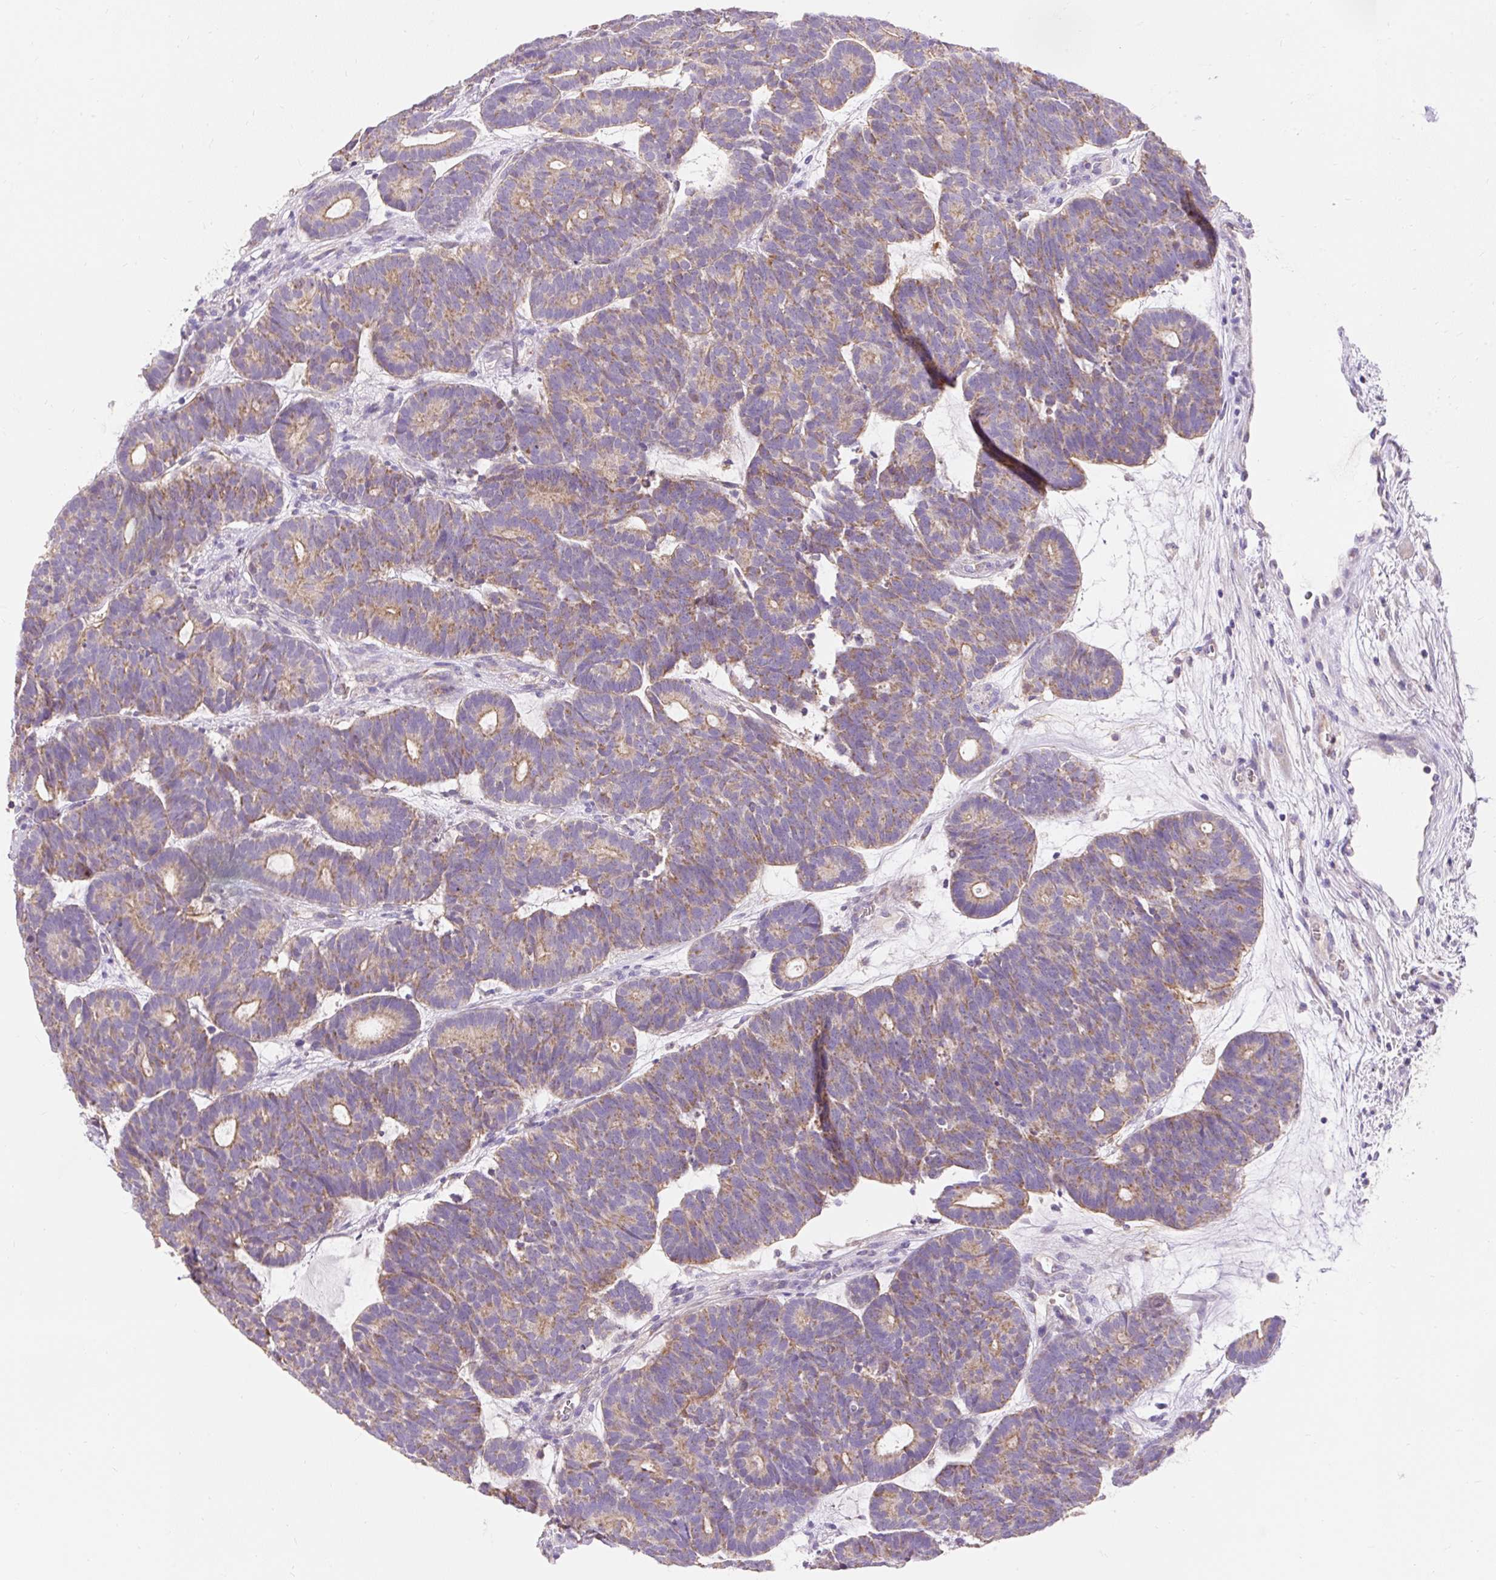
{"staining": {"intensity": "moderate", "quantity": "25%-75%", "location": "cytoplasmic/membranous"}, "tissue": "head and neck cancer", "cell_type": "Tumor cells", "image_type": "cancer", "snomed": [{"axis": "morphology", "description": "Adenocarcinoma, NOS"}, {"axis": "topography", "description": "Head-Neck"}], "caption": "Brown immunohistochemical staining in human head and neck cancer reveals moderate cytoplasmic/membranous positivity in approximately 25%-75% of tumor cells. (DAB = brown stain, brightfield microscopy at high magnification).", "gene": "PMAIP1", "patient": {"sex": "female", "age": 81}}